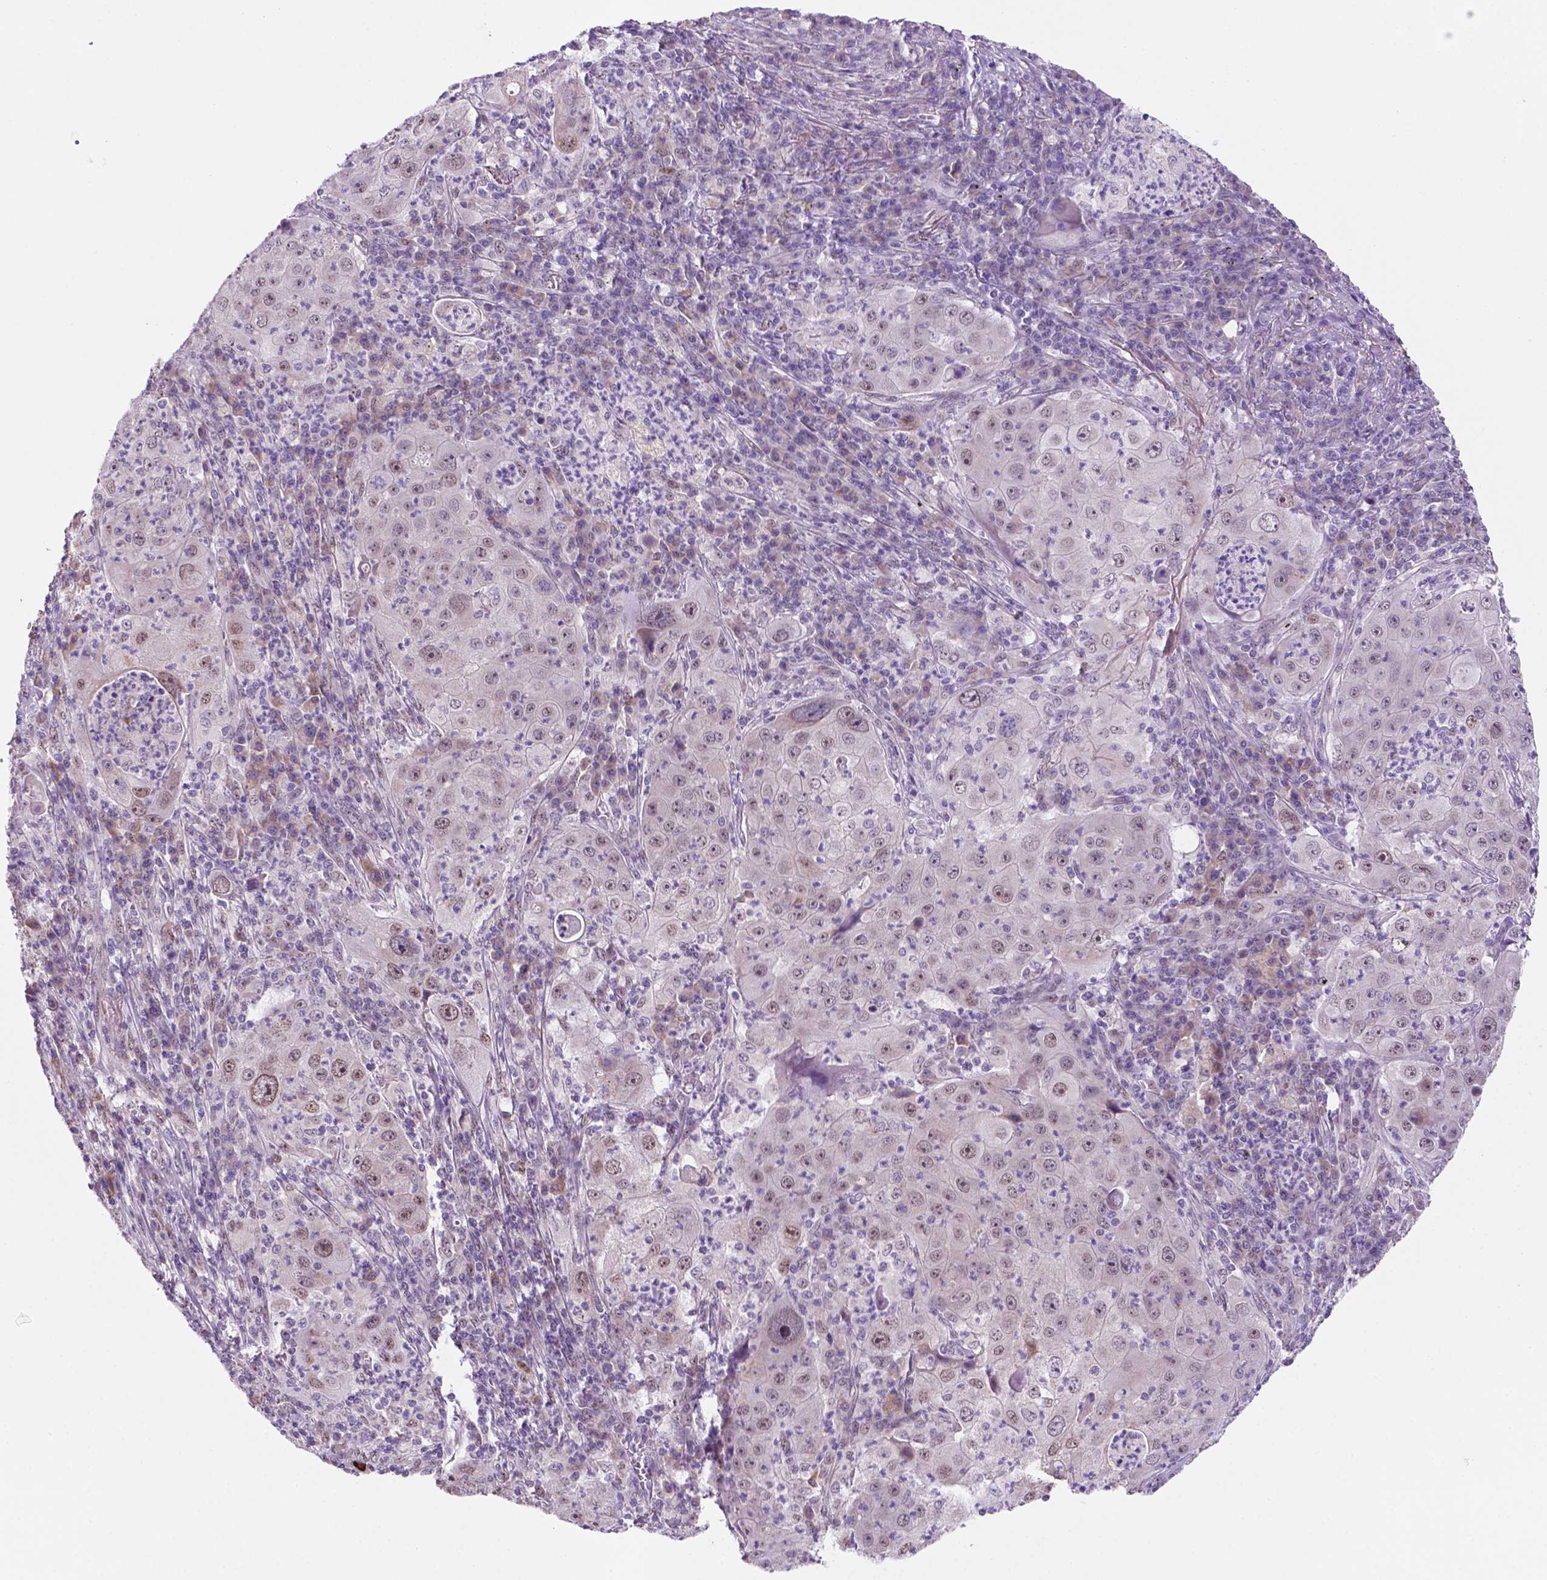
{"staining": {"intensity": "moderate", "quantity": "25%-75%", "location": "nuclear"}, "tissue": "lung cancer", "cell_type": "Tumor cells", "image_type": "cancer", "snomed": [{"axis": "morphology", "description": "Squamous cell carcinoma, NOS"}, {"axis": "topography", "description": "Lung"}], "caption": "Lung cancer stained with DAB IHC exhibits medium levels of moderate nuclear expression in about 25%-75% of tumor cells.", "gene": "C18orf21", "patient": {"sex": "female", "age": 59}}